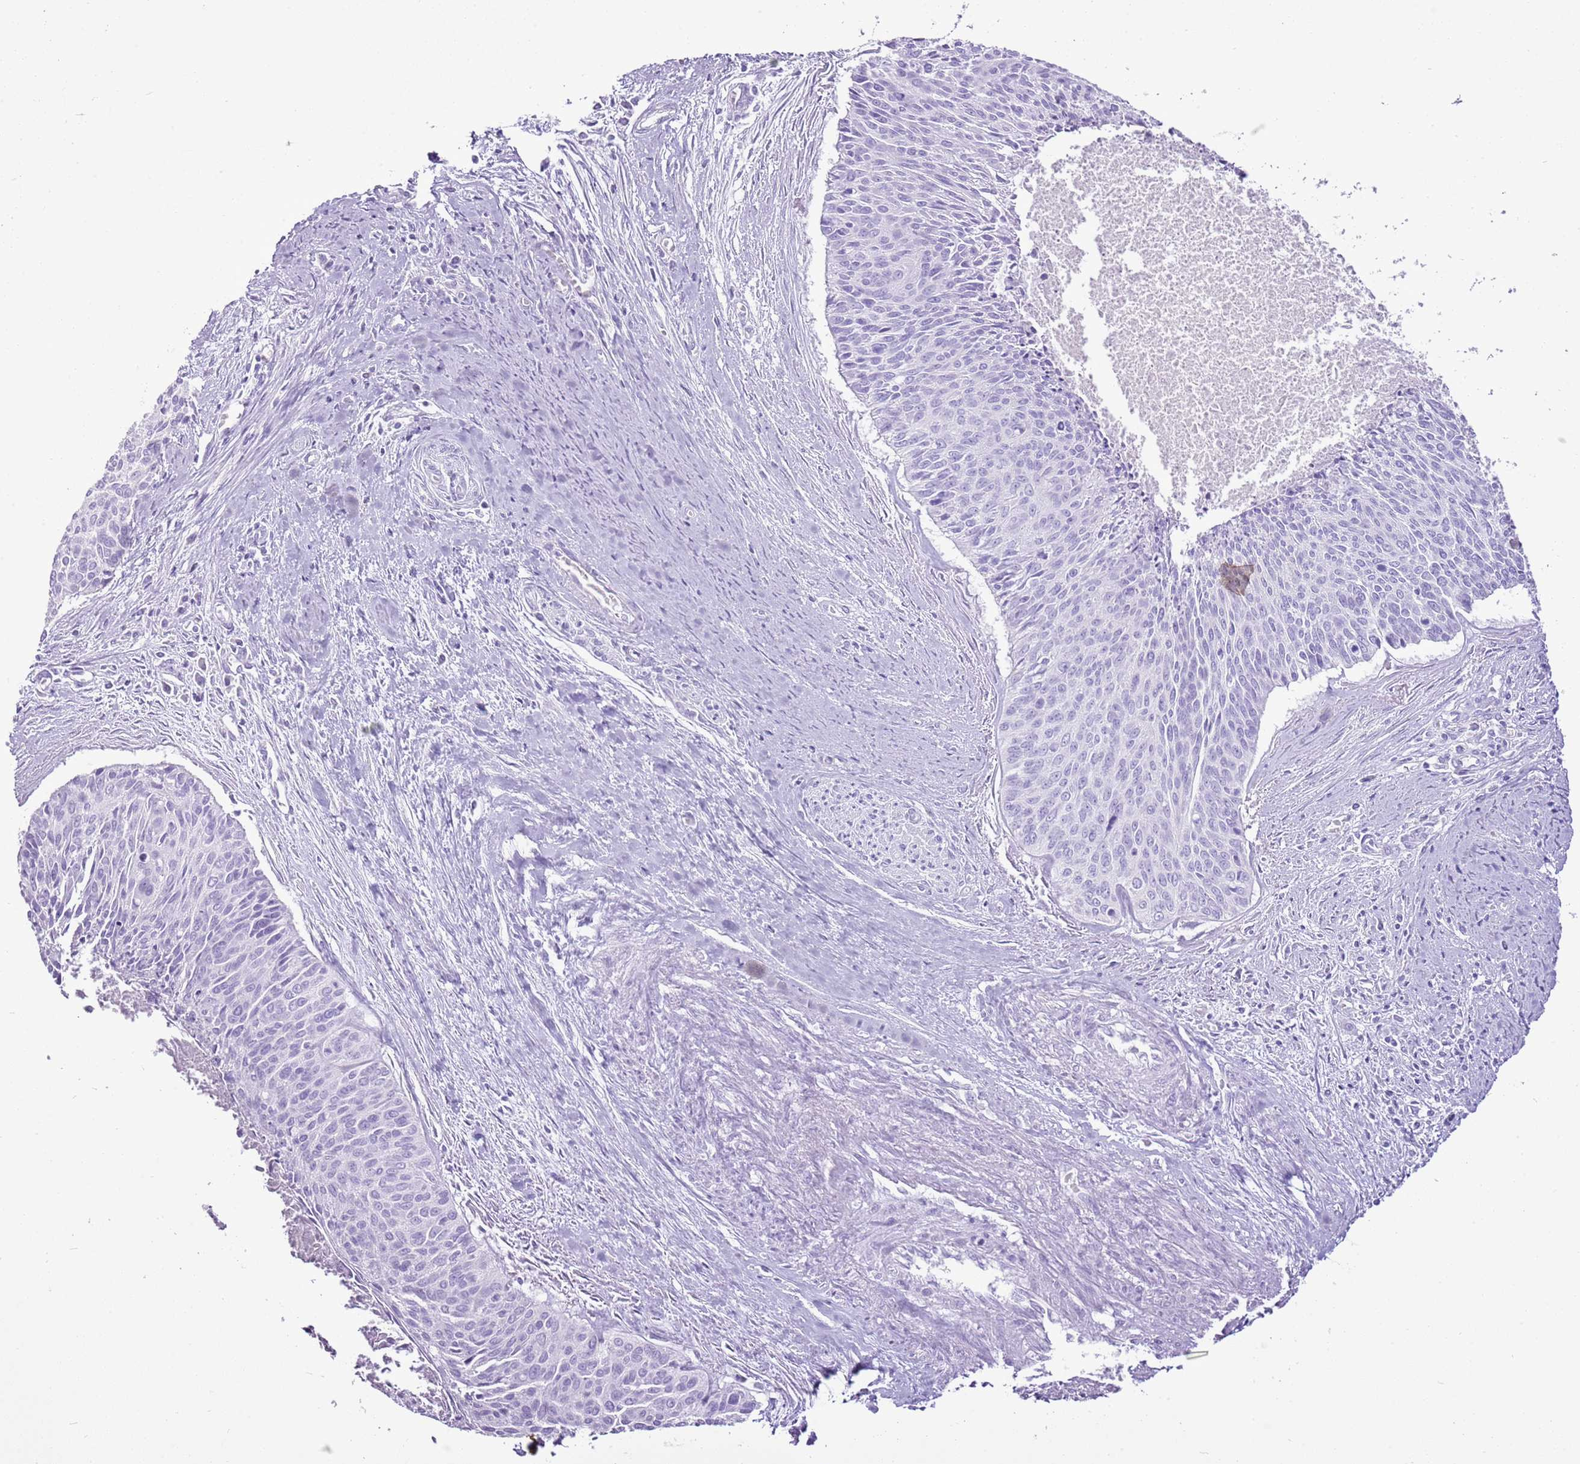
{"staining": {"intensity": "negative", "quantity": "none", "location": "none"}, "tissue": "cervical cancer", "cell_type": "Tumor cells", "image_type": "cancer", "snomed": [{"axis": "morphology", "description": "Squamous cell carcinoma, NOS"}, {"axis": "topography", "description": "Cervix"}], "caption": "High magnification brightfield microscopy of squamous cell carcinoma (cervical) stained with DAB (brown) and counterstained with hematoxylin (blue): tumor cells show no significant positivity. Nuclei are stained in blue.", "gene": "CNFN", "patient": {"sex": "female", "age": 55}}